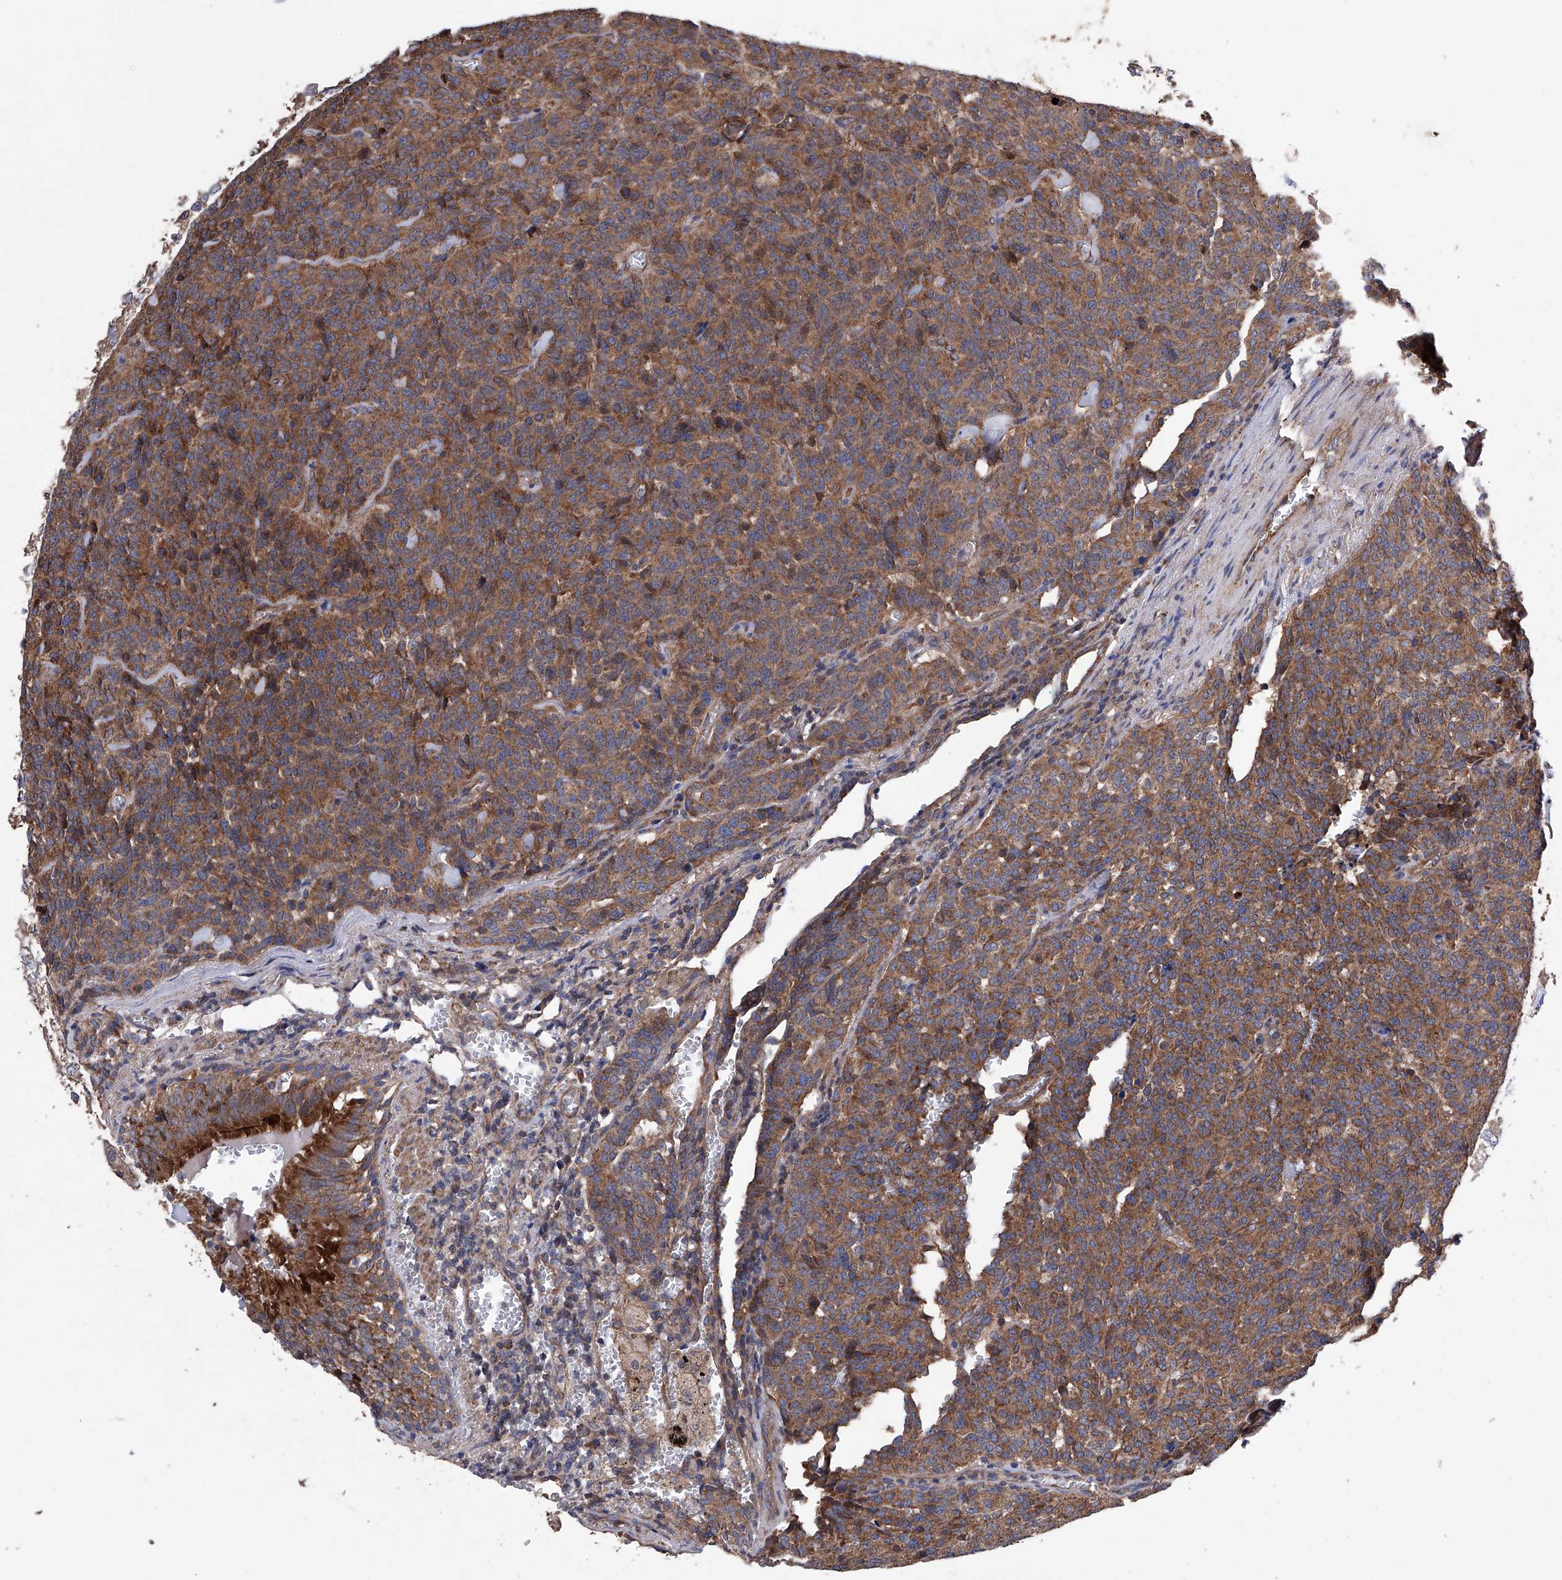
{"staining": {"intensity": "moderate", "quantity": ">75%", "location": "cytoplasmic/membranous"}, "tissue": "carcinoid", "cell_type": "Tumor cells", "image_type": "cancer", "snomed": [{"axis": "morphology", "description": "Carcinoid, malignant, NOS"}, {"axis": "topography", "description": "Lung"}], "caption": "A medium amount of moderate cytoplasmic/membranous expression is present in approximately >75% of tumor cells in malignant carcinoid tissue.", "gene": "EFCAB2", "patient": {"sex": "female", "age": 46}}